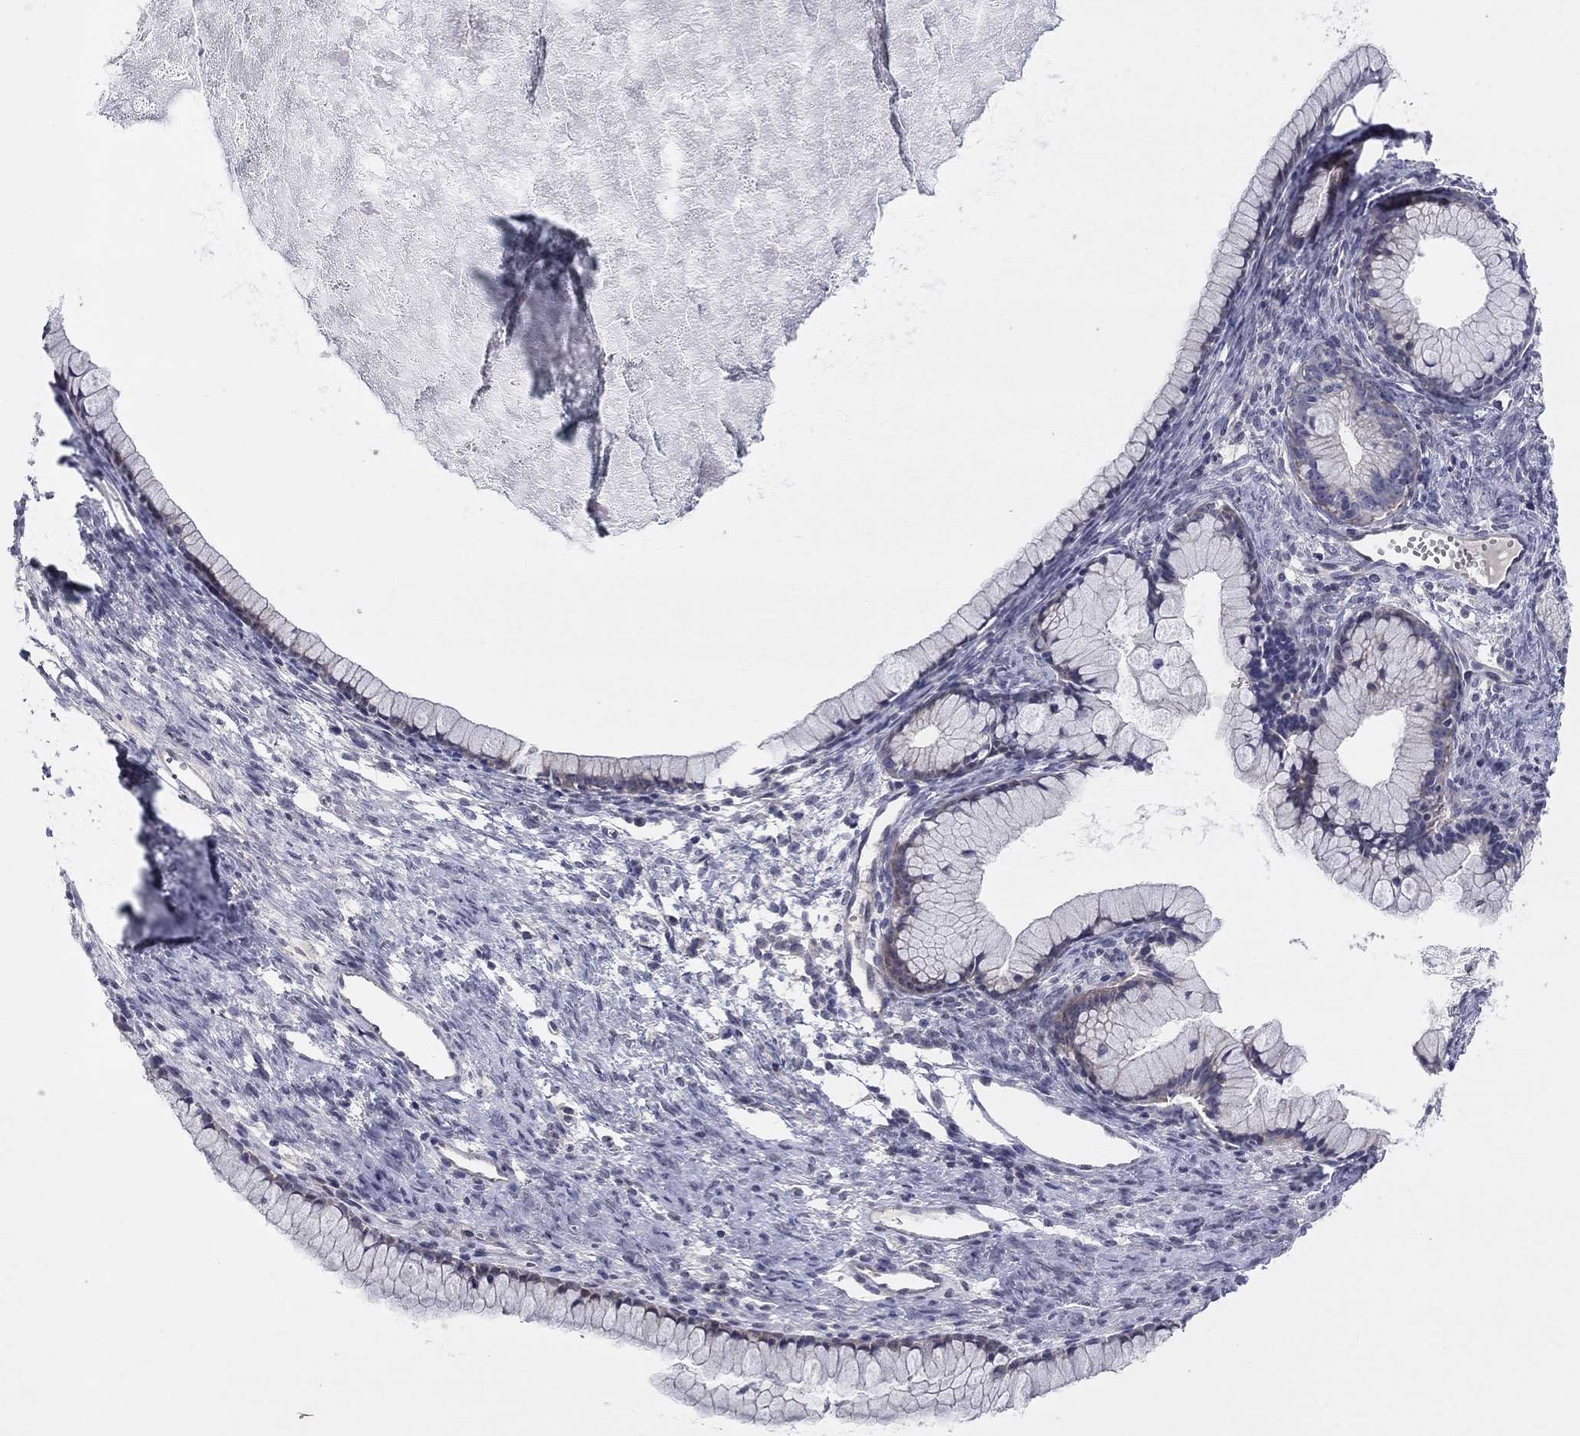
{"staining": {"intensity": "negative", "quantity": "none", "location": "none"}, "tissue": "ovarian cancer", "cell_type": "Tumor cells", "image_type": "cancer", "snomed": [{"axis": "morphology", "description": "Cystadenocarcinoma, mucinous, NOS"}, {"axis": "topography", "description": "Ovary"}], "caption": "Immunohistochemistry of human mucinous cystadenocarcinoma (ovarian) exhibits no positivity in tumor cells.", "gene": "AMN1", "patient": {"sex": "female", "age": 41}}